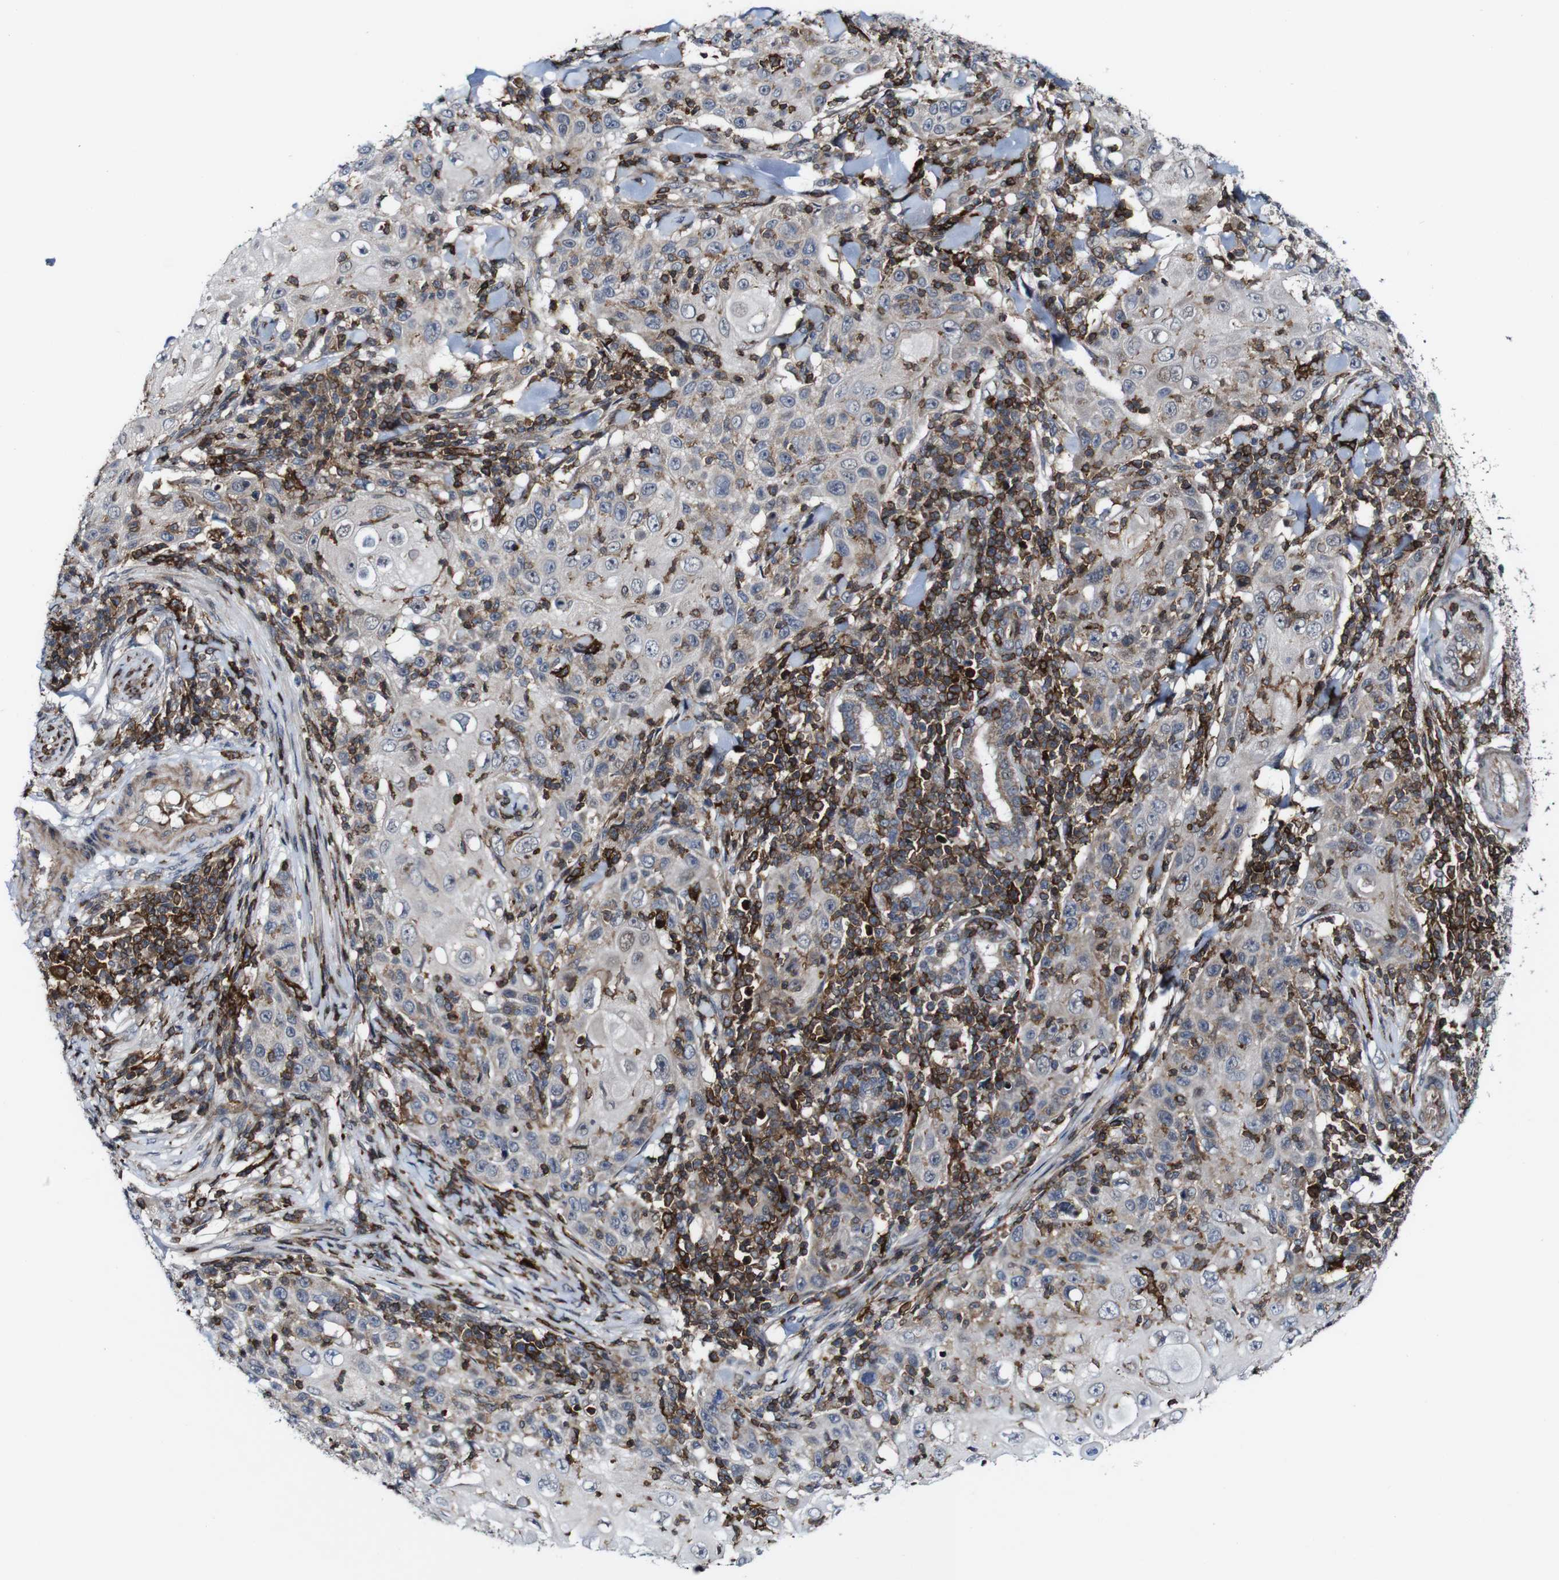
{"staining": {"intensity": "weak", "quantity": ">75%", "location": "cytoplasmic/membranous"}, "tissue": "skin cancer", "cell_type": "Tumor cells", "image_type": "cancer", "snomed": [{"axis": "morphology", "description": "Squamous cell carcinoma, NOS"}, {"axis": "topography", "description": "Skin"}], "caption": "Immunohistochemistry (DAB) staining of skin cancer demonstrates weak cytoplasmic/membranous protein positivity in about >75% of tumor cells.", "gene": "JAK2", "patient": {"sex": "female", "age": 88}}